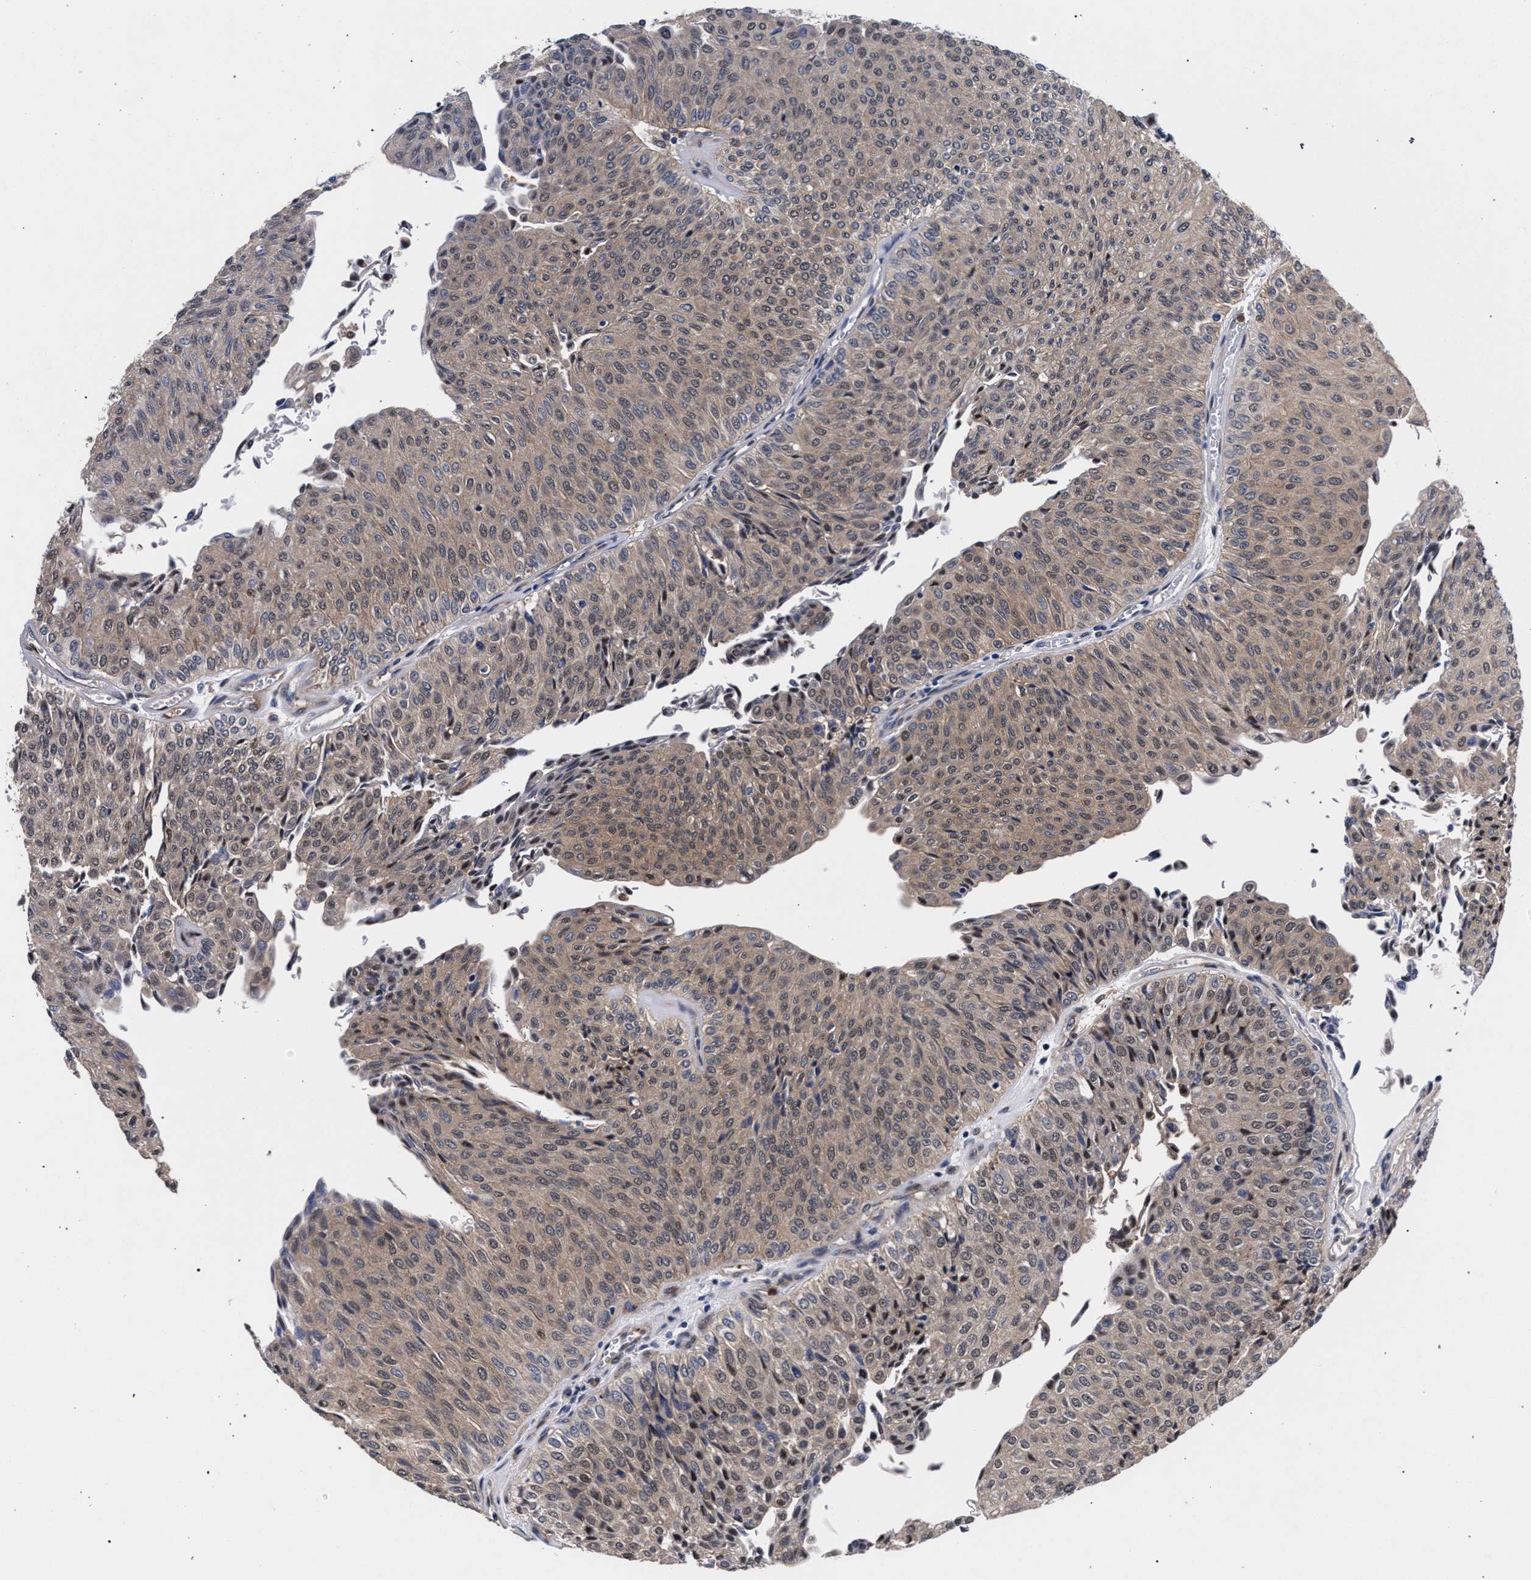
{"staining": {"intensity": "weak", "quantity": "25%-75%", "location": "cytoplasmic/membranous,nuclear"}, "tissue": "urothelial cancer", "cell_type": "Tumor cells", "image_type": "cancer", "snomed": [{"axis": "morphology", "description": "Urothelial carcinoma, Low grade"}, {"axis": "topography", "description": "Urinary bladder"}], "caption": "Immunohistochemistry (IHC) histopathology image of neoplastic tissue: human urothelial cancer stained using immunohistochemistry shows low levels of weak protein expression localized specifically in the cytoplasmic/membranous and nuclear of tumor cells, appearing as a cytoplasmic/membranous and nuclear brown color.", "gene": "ZNF462", "patient": {"sex": "male", "age": 78}}